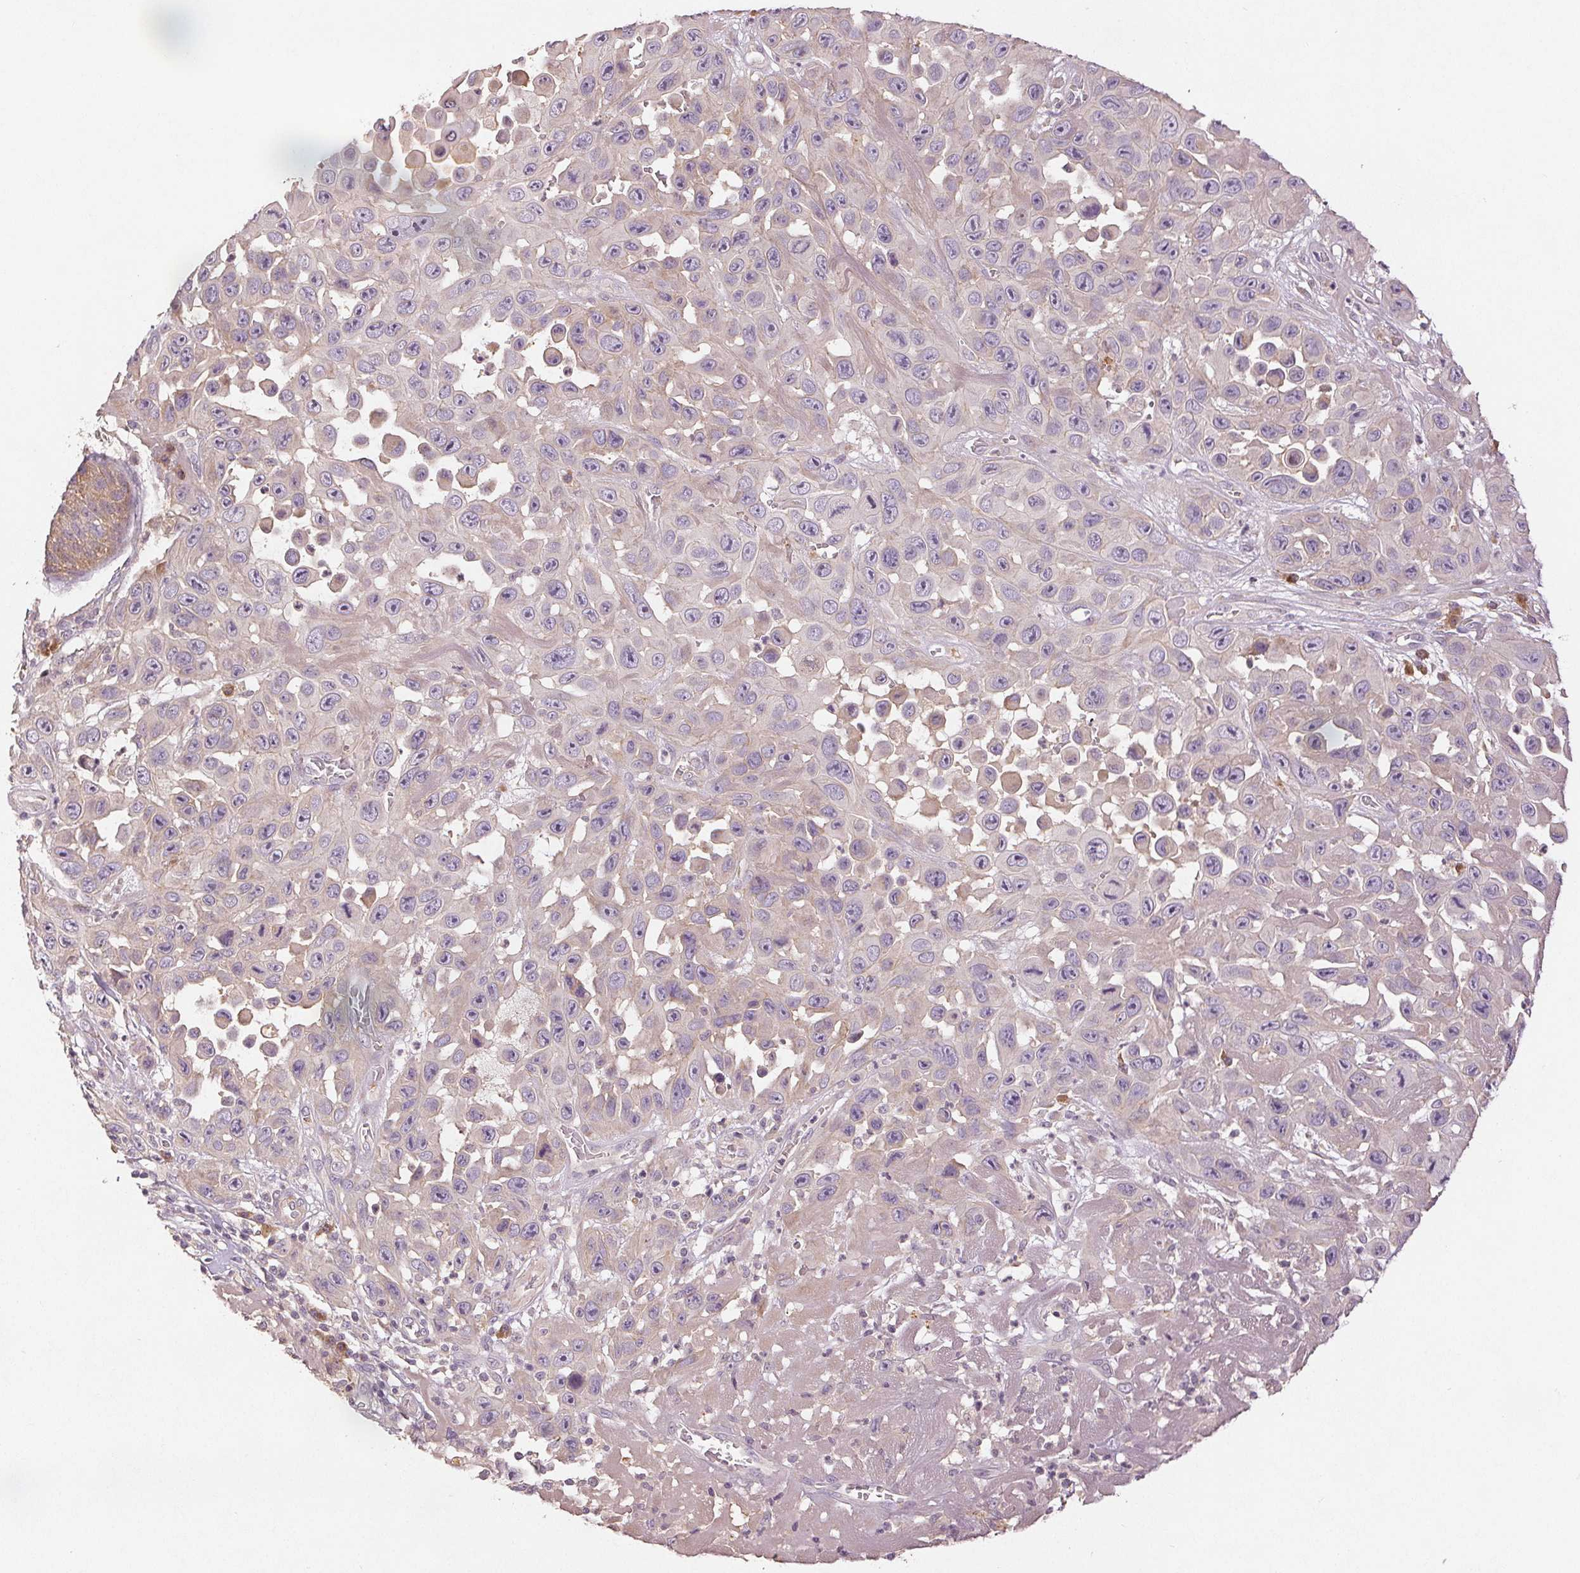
{"staining": {"intensity": "negative", "quantity": "none", "location": "none"}, "tissue": "skin cancer", "cell_type": "Tumor cells", "image_type": "cancer", "snomed": [{"axis": "morphology", "description": "Squamous cell carcinoma, NOS"}, {"axis": "topography", "description": "Skin"}], "caption": "Immunohistochemistry (IHC) of human skin squamous cell carcinoma exhibits no expression in tumor cells.", "gene": "YIF1B", "patient": {"sex": "male", "age": 81}}